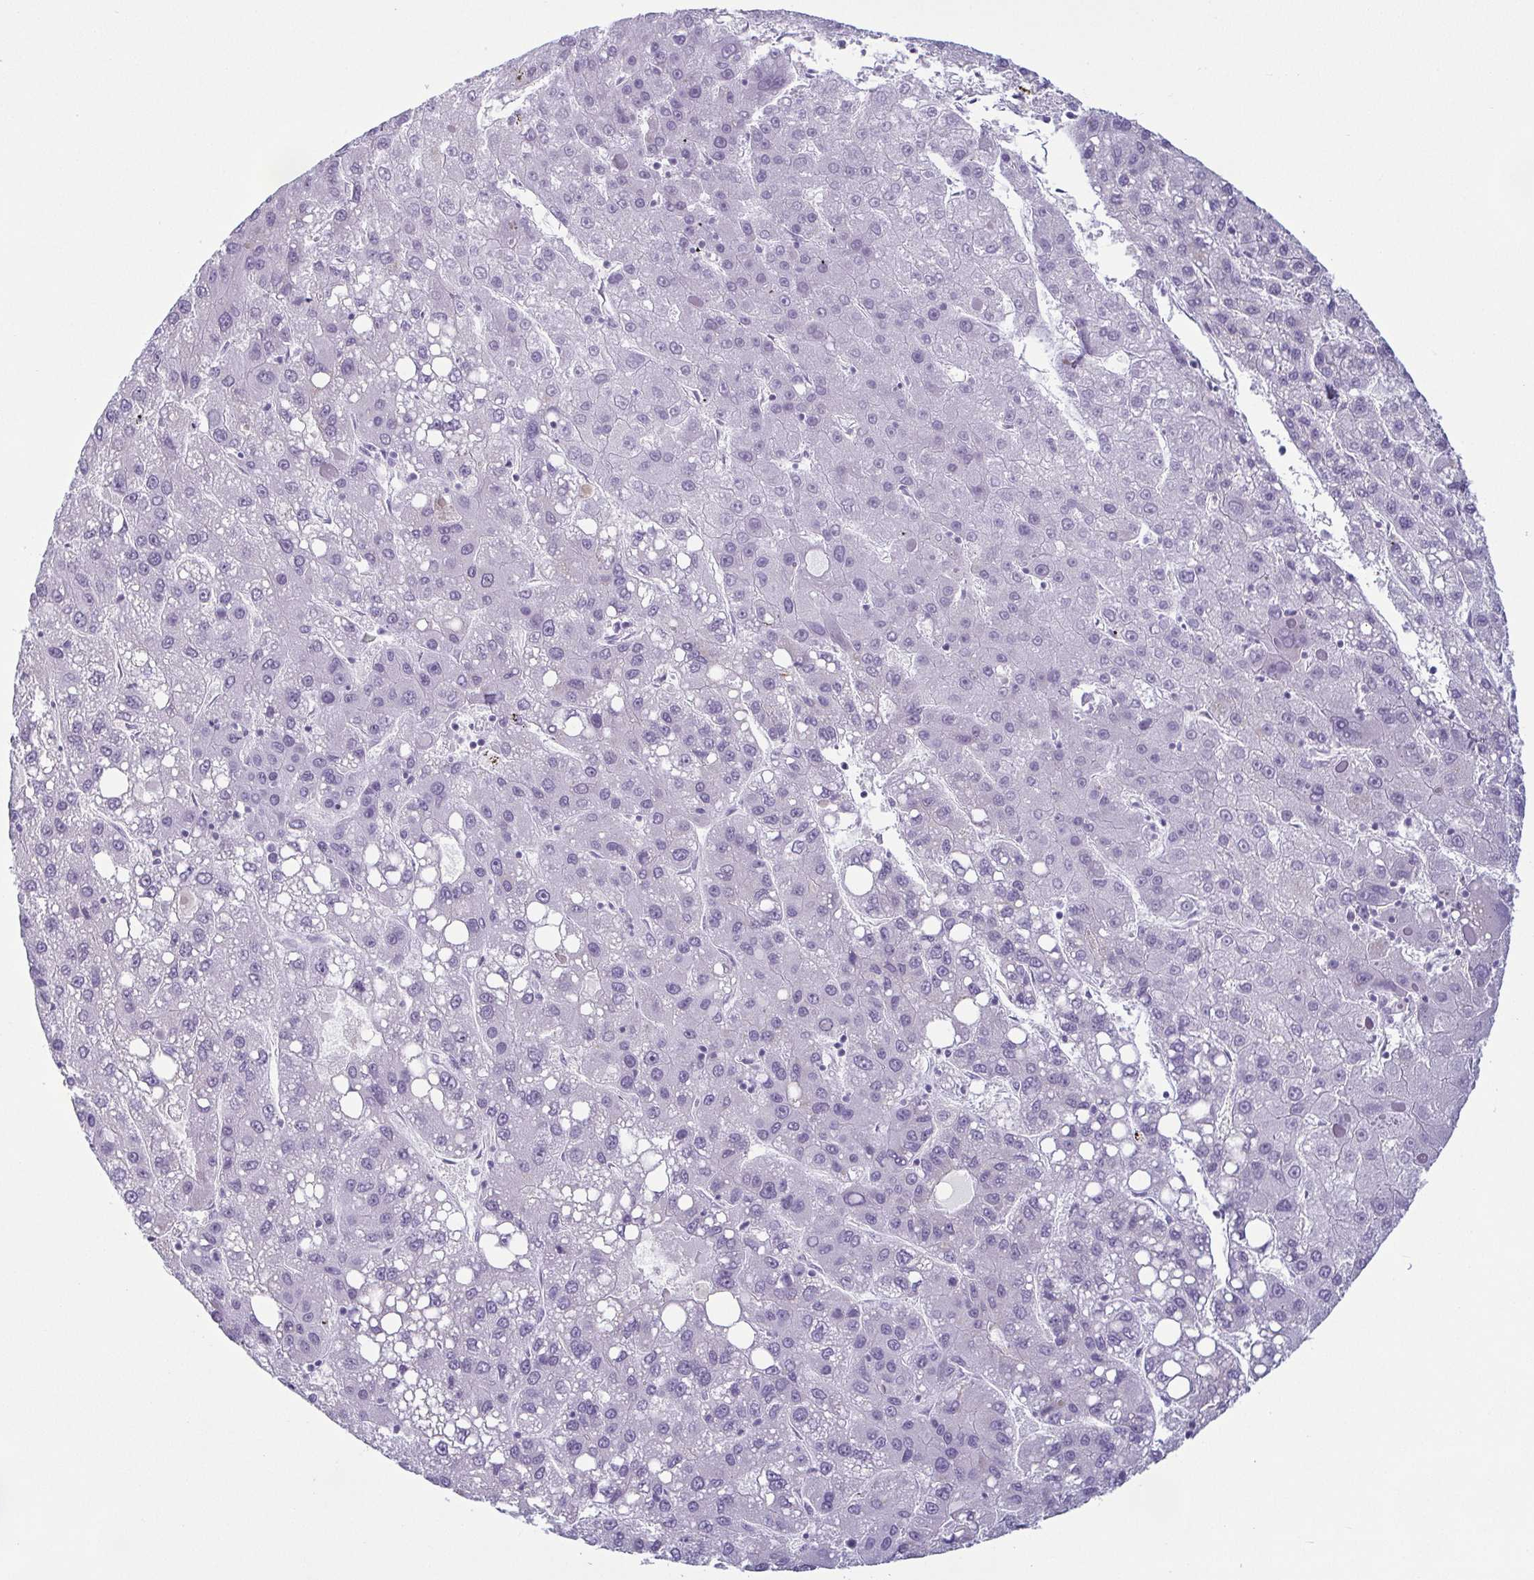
{"staining": {"intensity": "negative", "quantity": "none", "location": "none"}, "tissue": "liver cancer", "cell_type": "Tumor cells", "image_type": "cancer", "snomed": [{"axis": "morphology", "description": "Carcinoma, Hepatocellular, NOS"}, {"axis": "topography", "description": "Liver"}], "caption": "DAB immunohistochemical staining of liver hepatocellular carcinoma shows no significant expression in tumor cells.", "gene": "KRT78", "patient": {"sex": "female", "age": 82}}